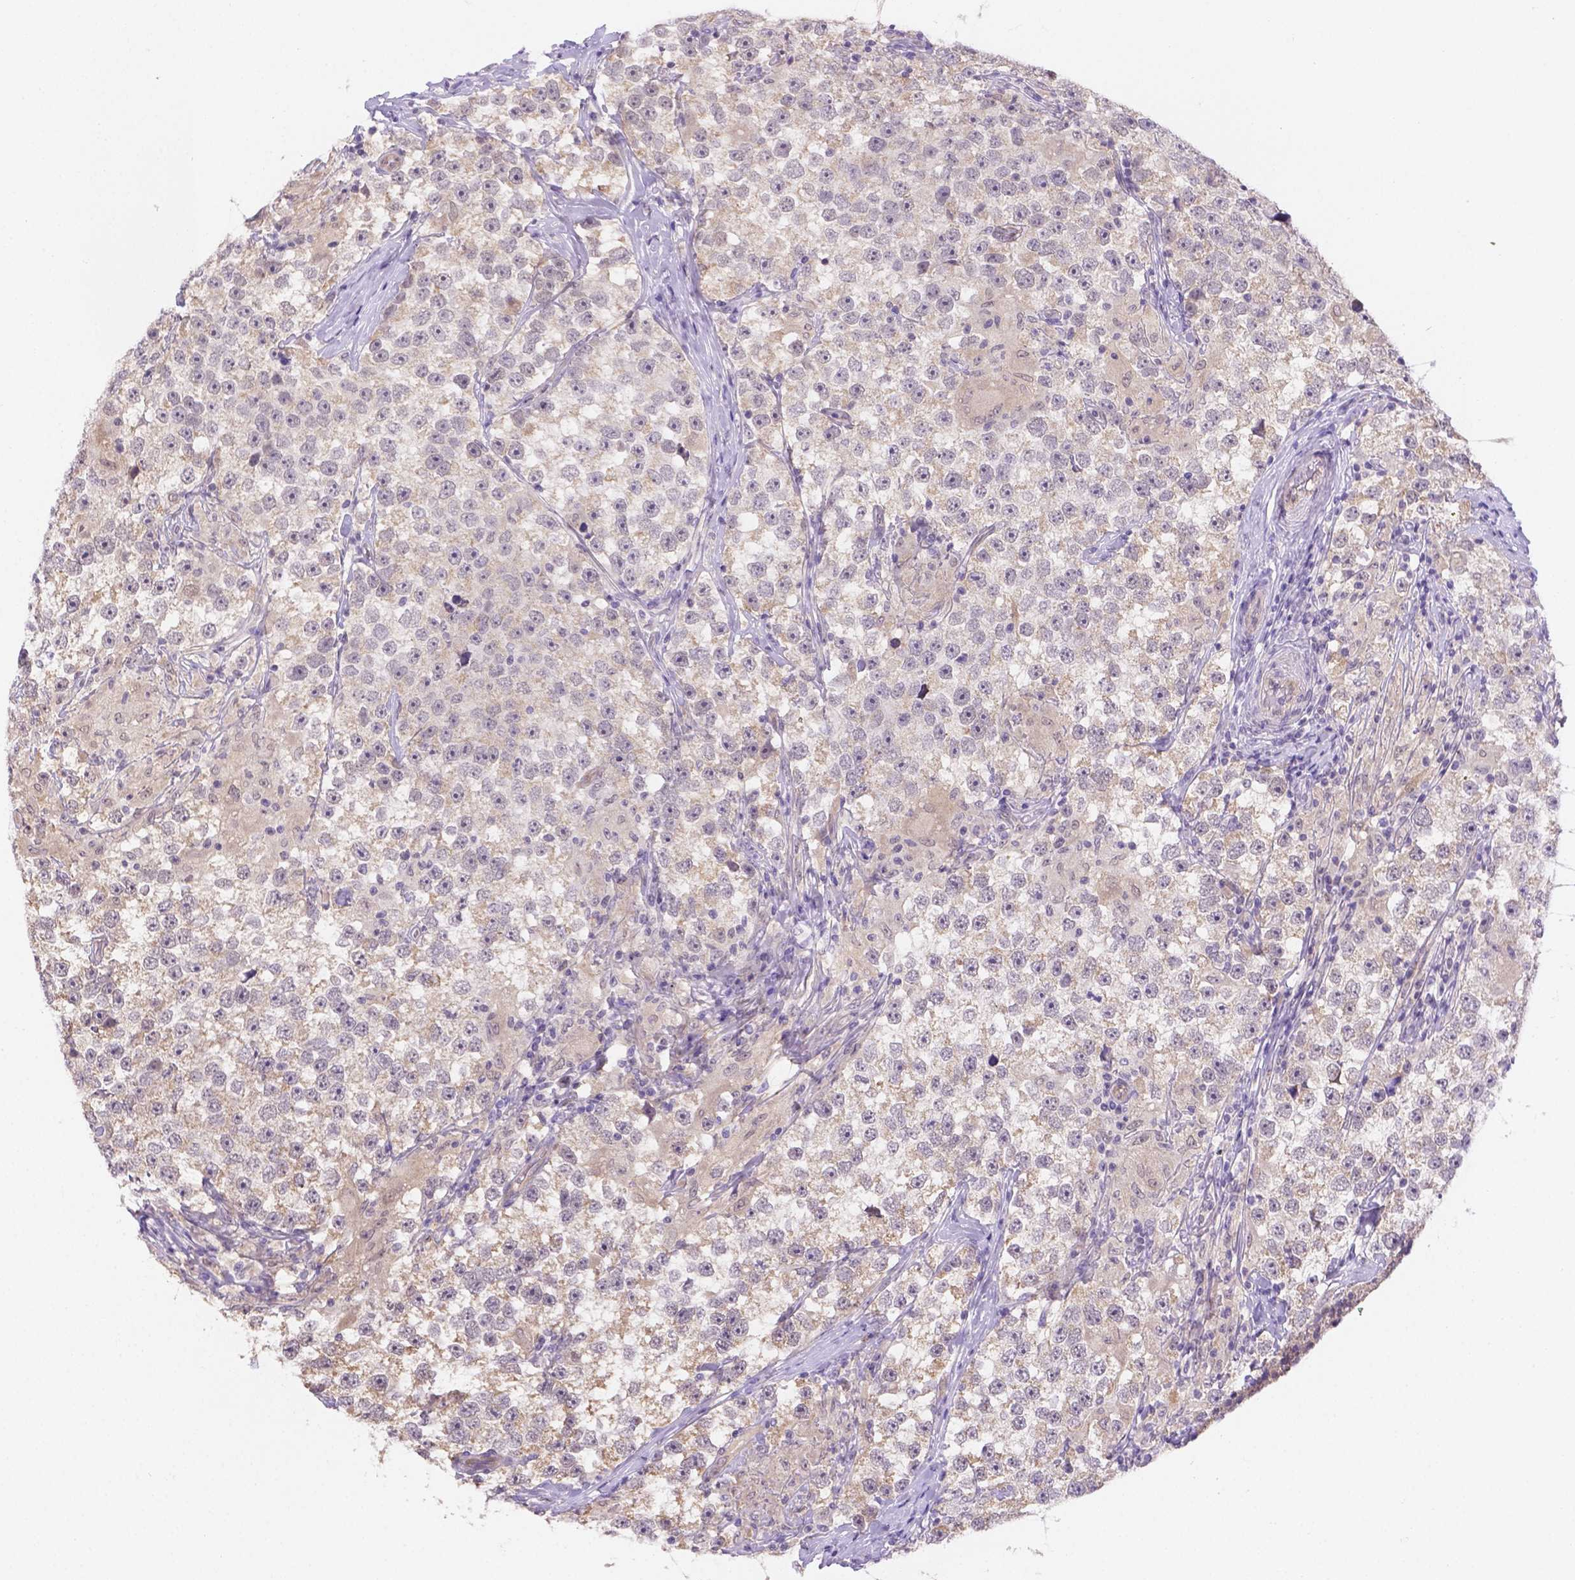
{"staining": {"intensity": "weak", "quantity": ">75%", "location": "cytoplasmic/membranous"}, "tissue": "testis cancer", "cell_type": "Tumor cells", "image_type": "cancer", "snomed": [{"axis": "morphology", "description": "Seminoma, NOS"}, {"axis": "topography", "description": "Testis"}], "caption": "Testis cancer stained with a protein marker exhibits weak staining in tumor cells.", "gene": "NXPE2", "patient": {"sex": "male", "age": 46}}